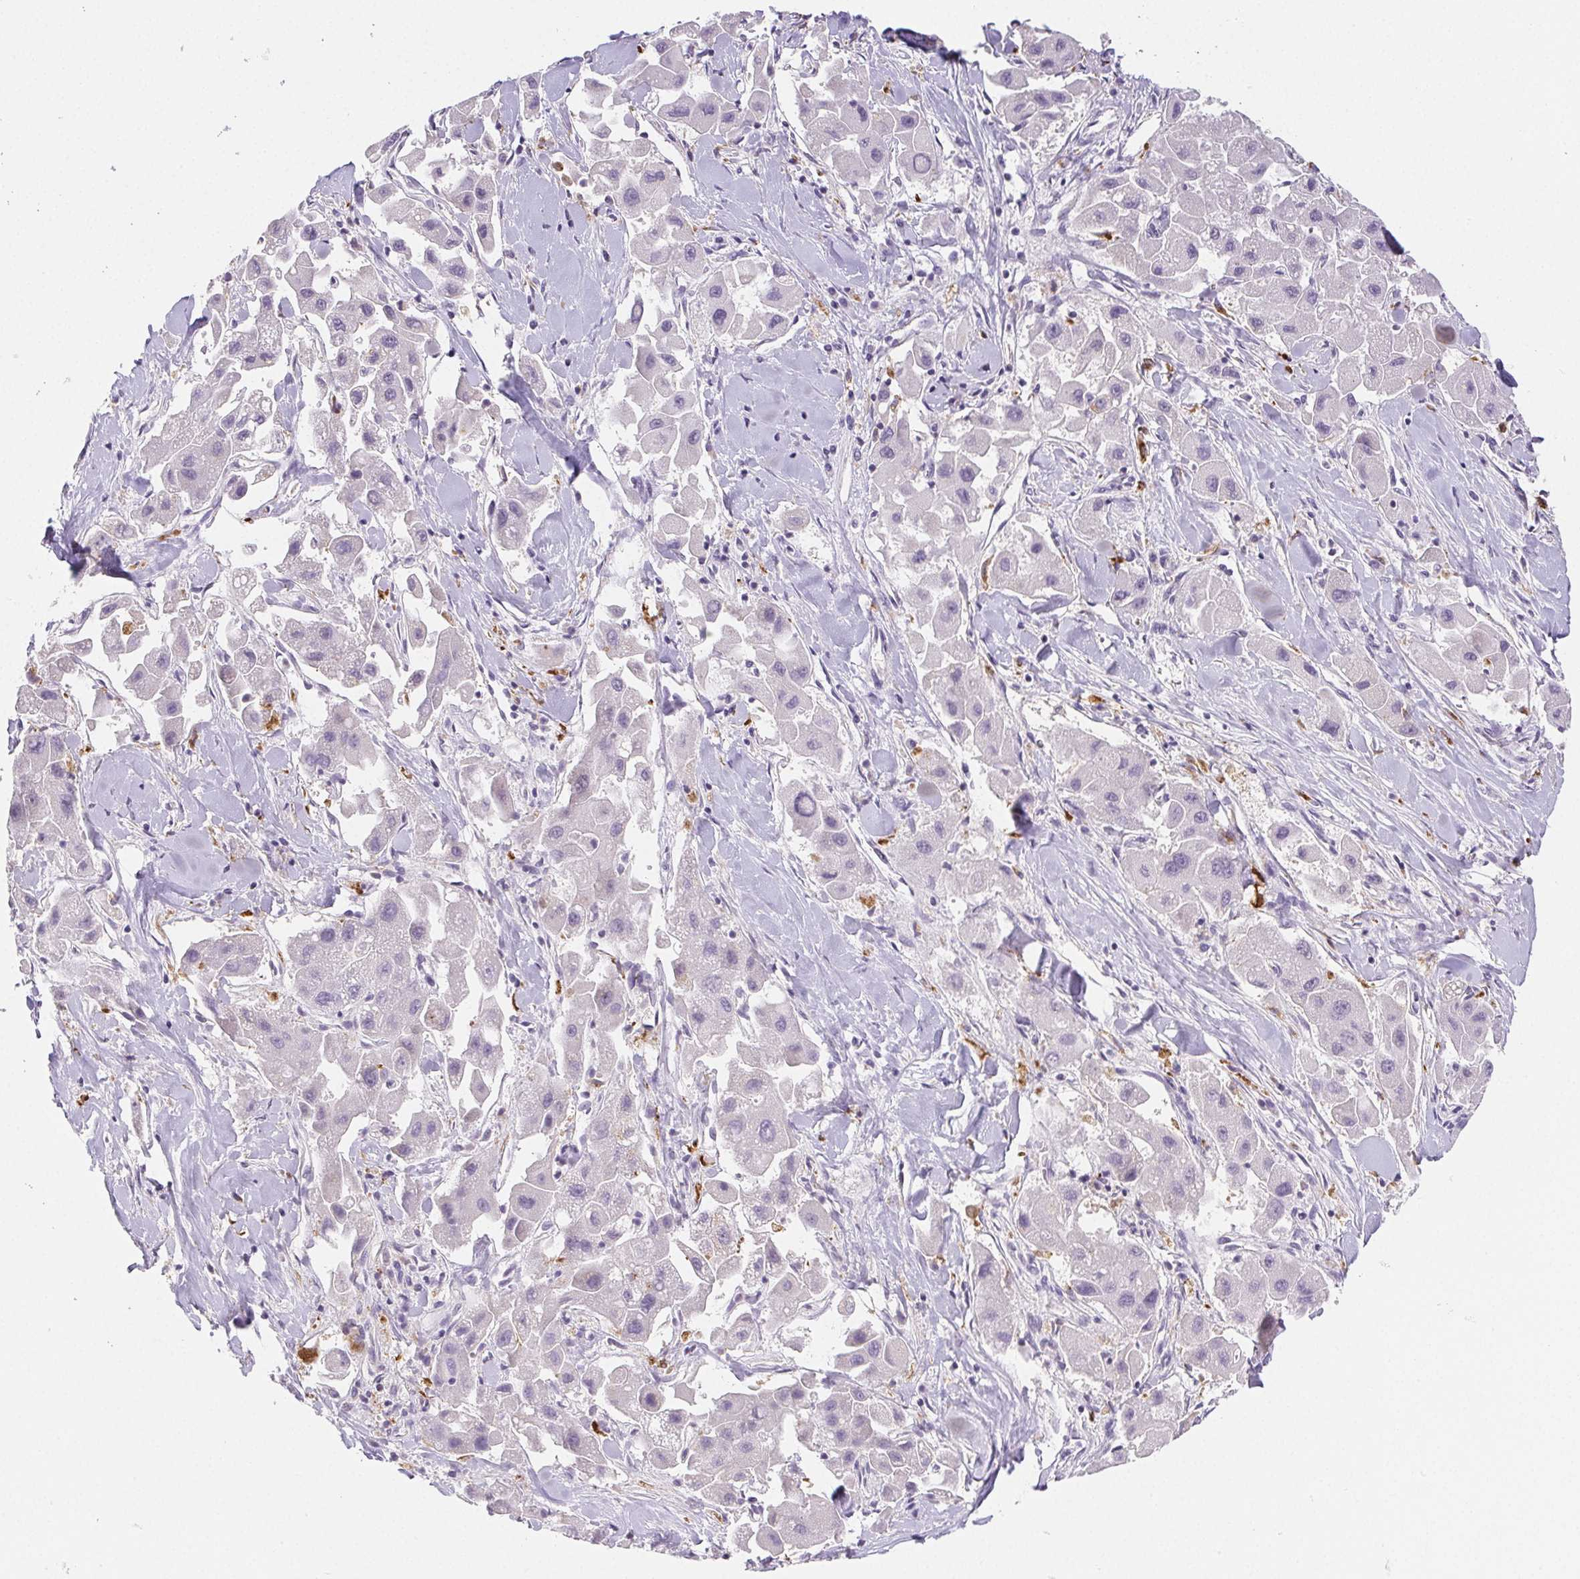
{"staining": {"intensity": "negative", "quantity": "none", "location": "none"}, "tissue": "liver cancer", "cell_type": "Tumor cells", "image_type": "cancer", "snomed": [{"axis": "morphology", "description": "Carcinoma, Hepatocellular, NOS"}, {"axis": "topography", "description": "Liver"}], "caption": "DAB (3,3'-diaminobenzidine) immunohistochemical staining of human hepatocellular carcinoma (liver) reveals no significant expression in tumor cells.", "gene": "LIPA", "patient": {"sex": "male", "age": 24}}